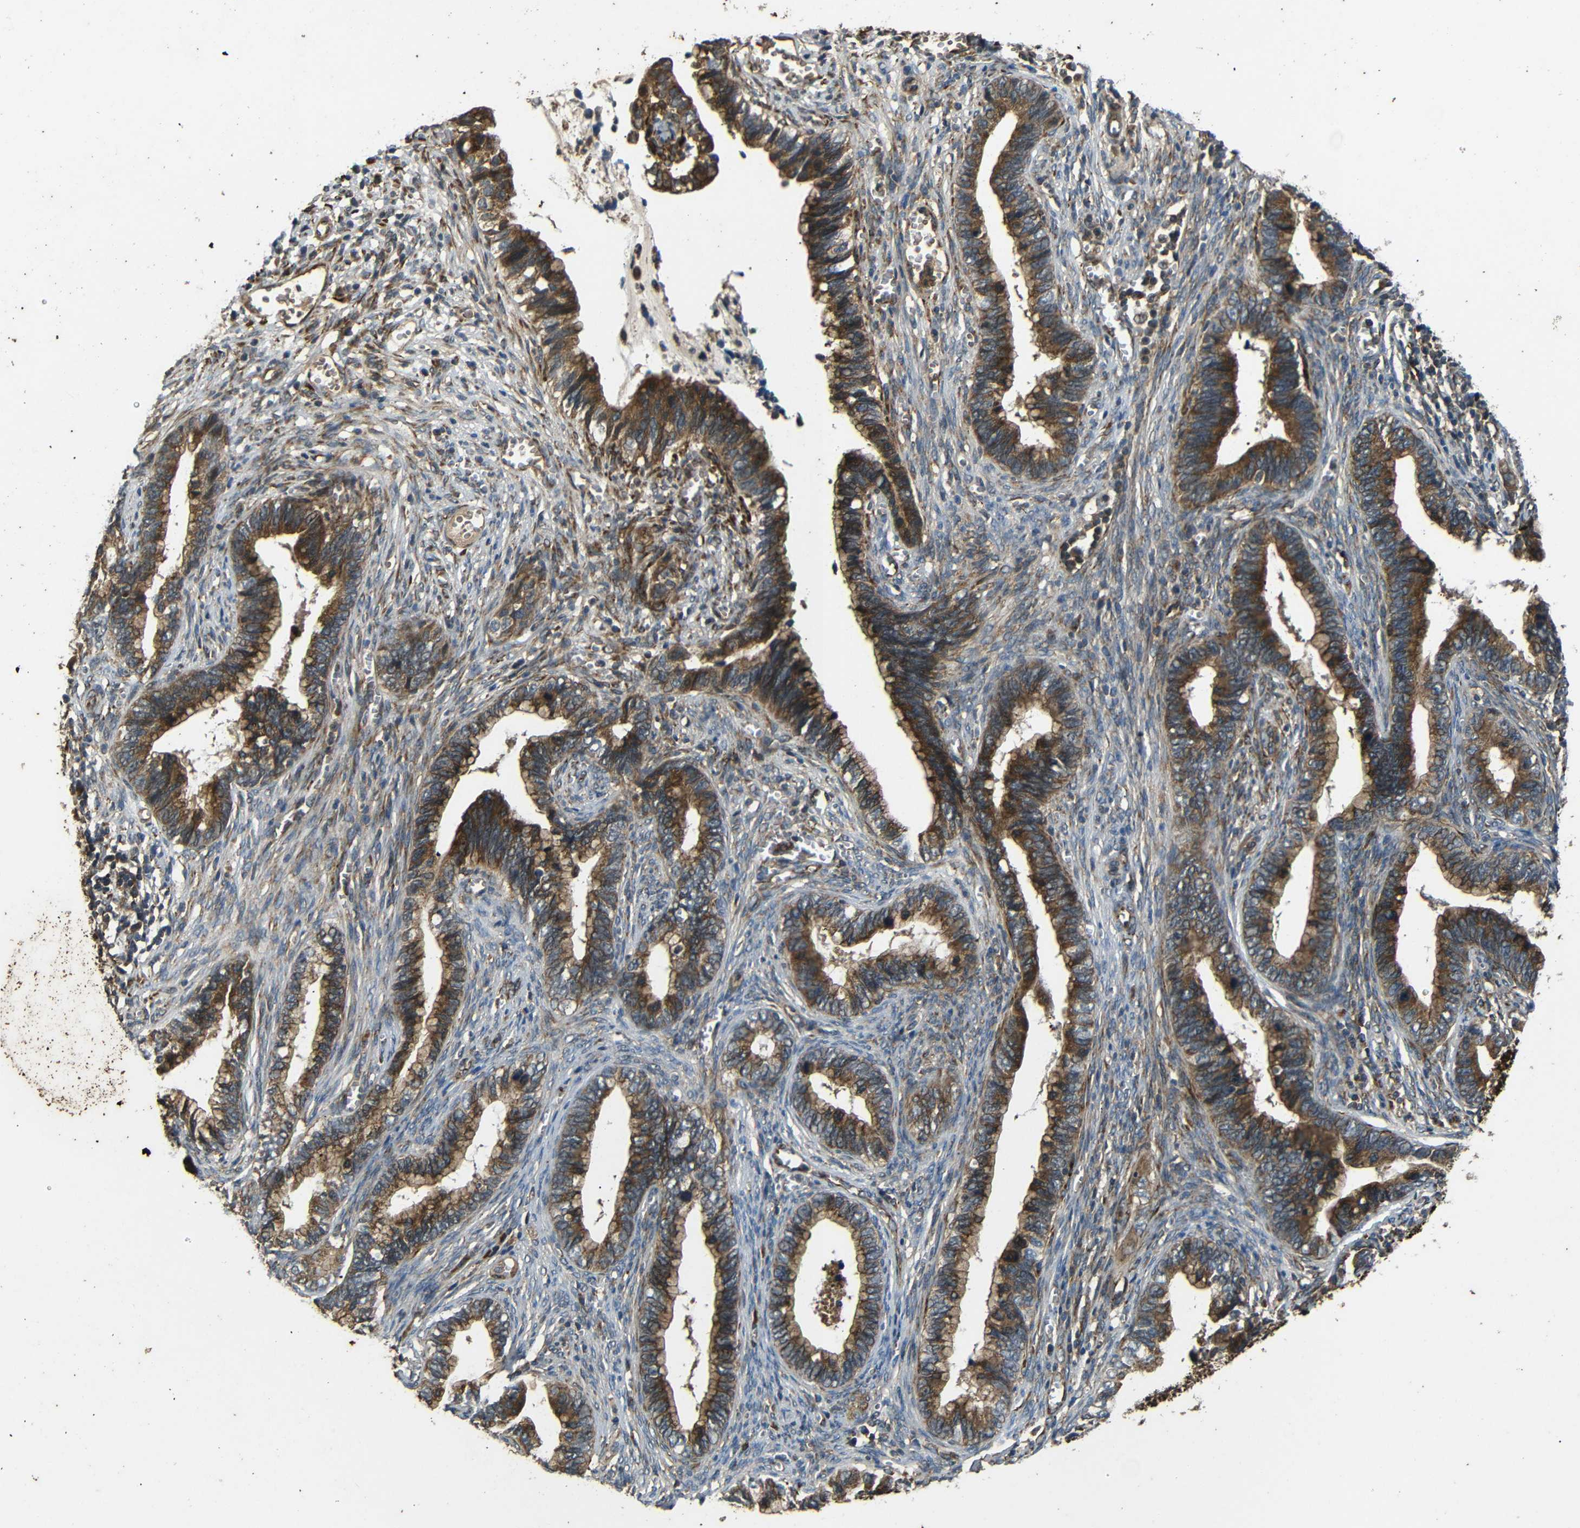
{"staining": {"intensity": "strong", "quantity": ">75%", "location": "cytoplasmic/membranous"}, "tissue": "cervical cancer", "cell_type": "Tumor cells", "image_type": "cancer", "snomed": [{"axis": "morphology", "description": "Adenocarcinoma, NOS"}, {"axis": "topography", "description": "Cervix"}], "caption": "This histopathology image demonstrates immunohistochemistry staining of cervical adenocarcinoma, with high strong cytoplasmic/membranous expression in approximately >75% of tumor cells.", "gene": "TRPC1", "patient": {"sex": "female", "age": 44}}